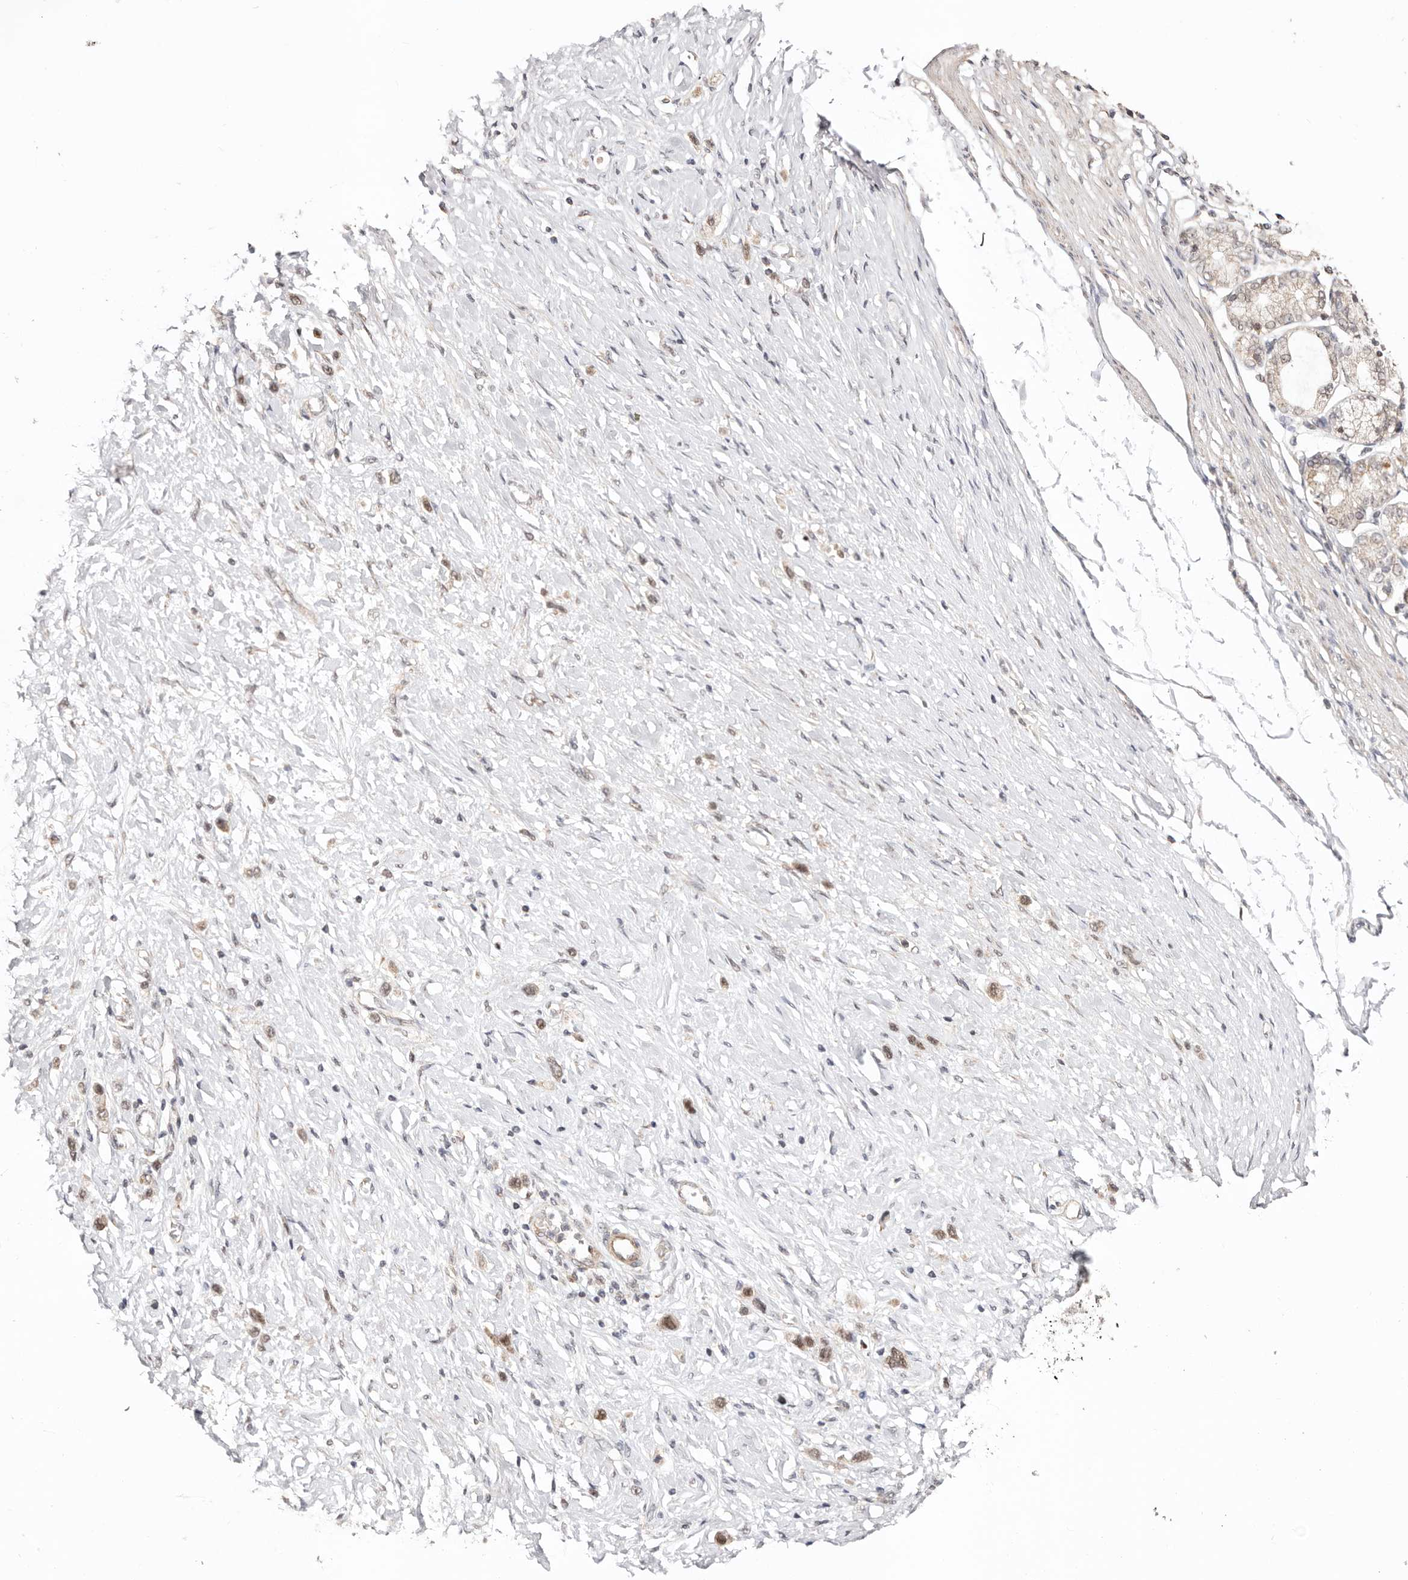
{"staining": {"intensity": "weak", "quantity": ">75%", "location": "nuclear"}, "tissue": "stomach cancer", "cell_type": "Tumor cells", "image_type": "cancer", "snomed": [{"axis": "morphology", "description": "Adenocarcinoma, NOS"}, {"axis": "topography", "description": "Stomach"}], "caption": "Tumor cells exhibit weak nuclear positivity in about >75% of cells in stomach adenocarcinoma. (DAB (3,3'-diaminobenzidine) = brown stain, brightfield microscopy at high magnification).", "gene": "CTNNBL1", "patient": {"sex": "female", "age": 65}}